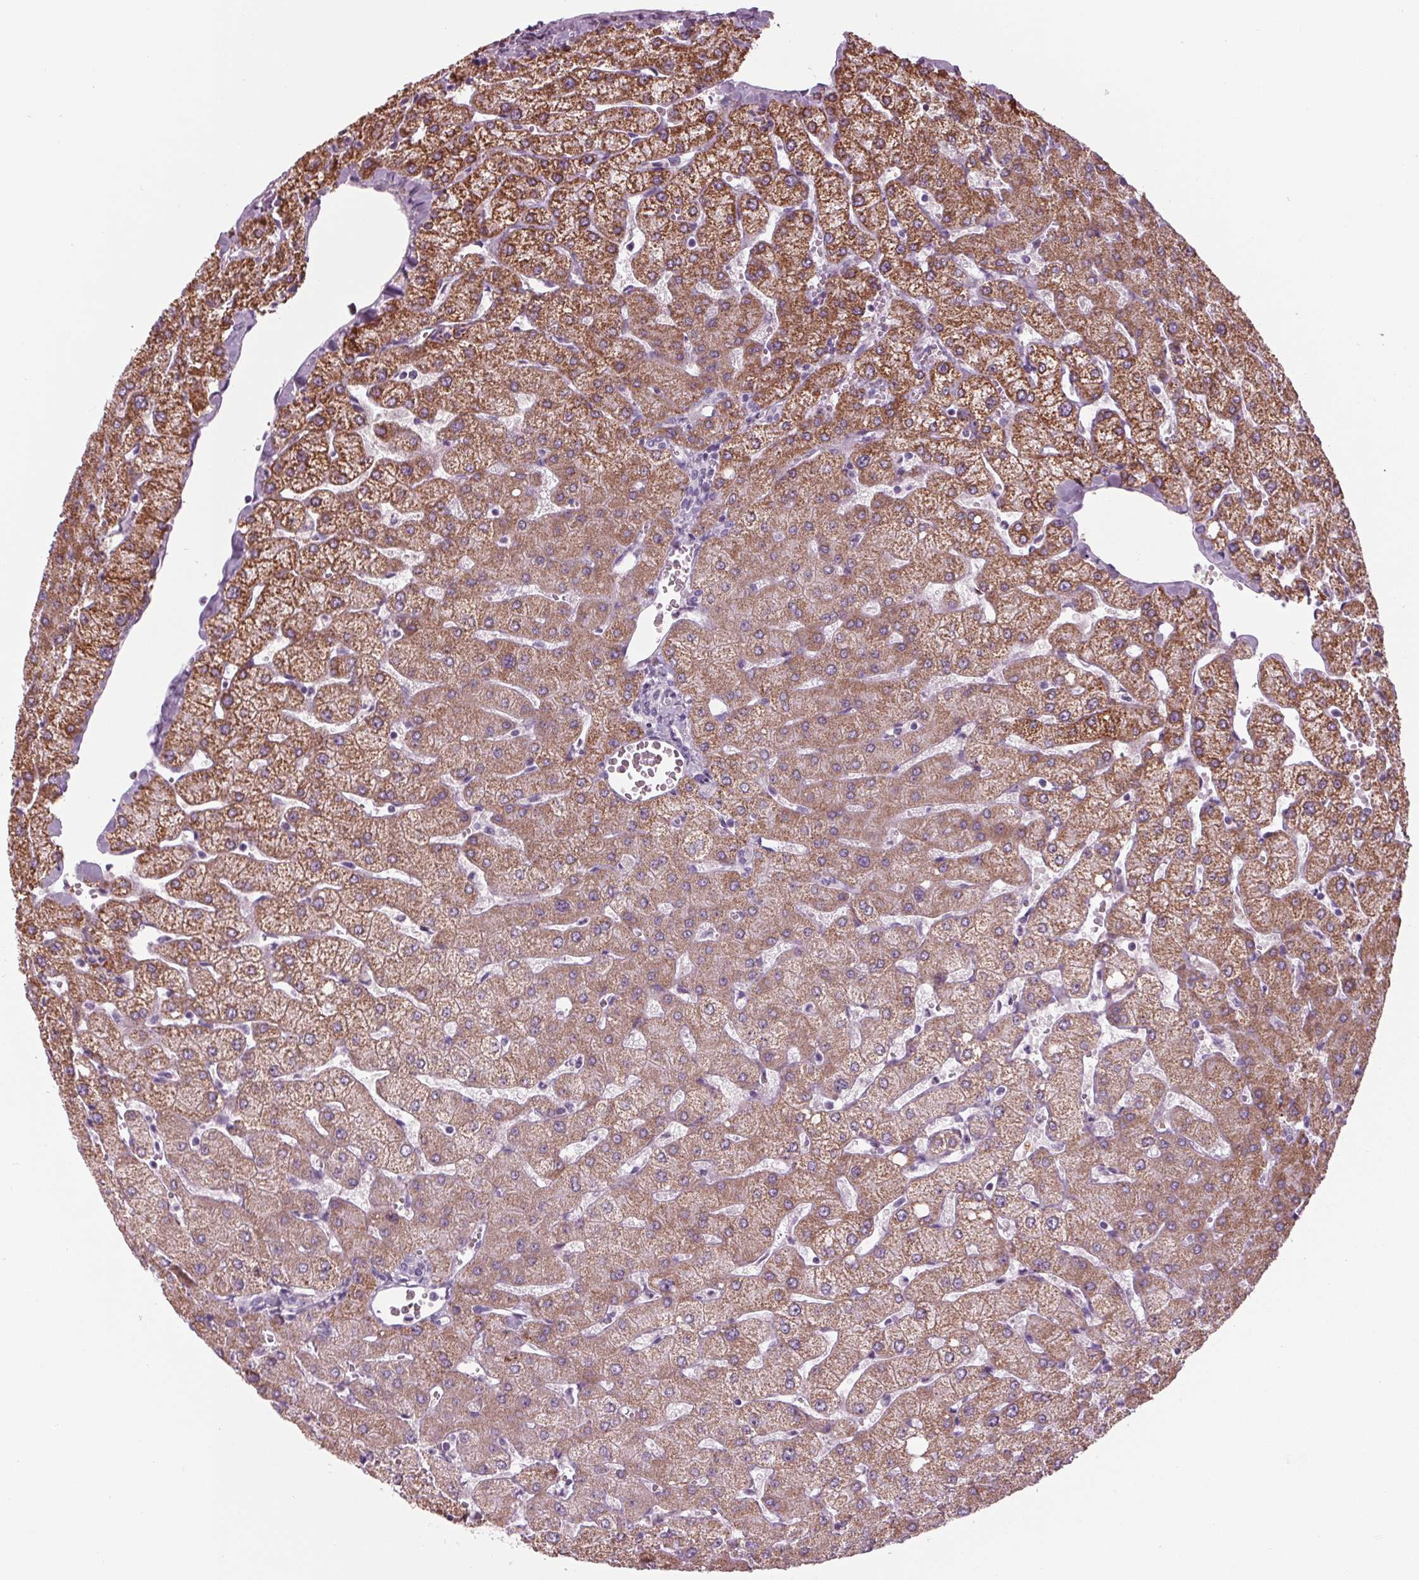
{"staining": {"intensity": "negative", "quantity": "none", "location": "none"}, "tissue": "liver", "cell_type": "Cholangiocytes", "image_type": "normal", "snomed": [{"axis": "morphology", "description": "Normal tissue, NOS"}, {"axis": "topography", "description": "Liver"}], "caption": "This is a image of IHC staining of normal liver, which shows no staining in cholangiocytes. The staining was performed using DAB (3,3'-diaminobenzidine) to visualize the protein expression in brown, while the nuclei were stained in blue with hematoxylin (Magnification: 20x).", "gene": "CYP3A43", "patient": {"sex": "female", "age": 54}}